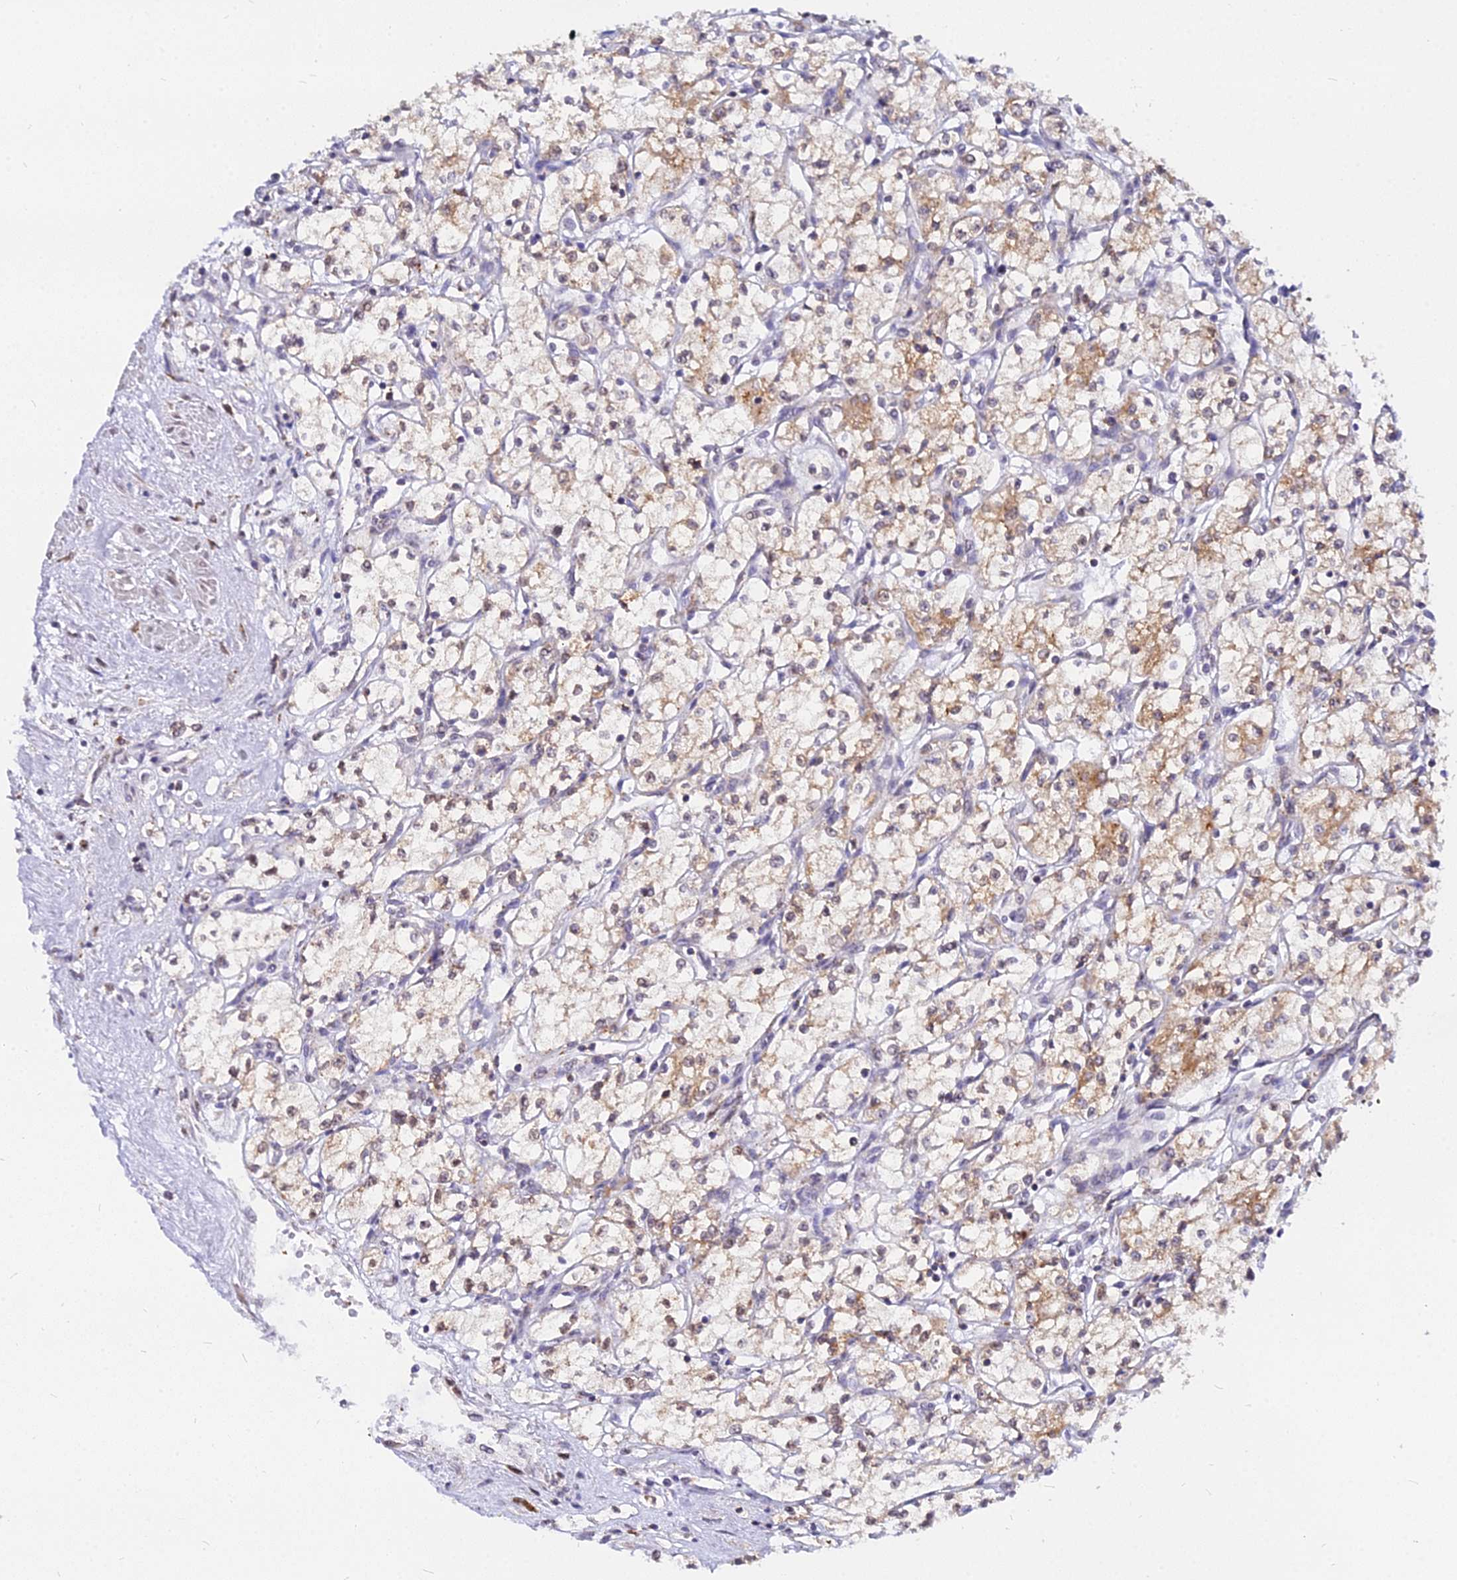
{"staining": {"intensity": "moderate", "quantity": "25%-75%", "location": "cytoplasmic/membranous"}, "tissue": "renal cancer", "cell_type": "Tumor cells", "image_type": "cancer", "snomed": [{"axis": "morphology", "description": "Adenocarcinoma, NOS"}, {"axis": "topography", "description": "Kidney"}], "caption": "Immunohistochemistry (IHC) staining of renal adenocarcinoma, which demonstrates medium levels of moderate cytoplasmic/membranous staining in about 25%-75% of tumor cells indicating moderate cytoplasmic/membranous protein staining. The staining was performed using DAB (brown) for protein detection and nuclei were counterstained in hematoxylin (blue).", "gene": "RNF121", "patient": {"sex": "male", "age": 59}}